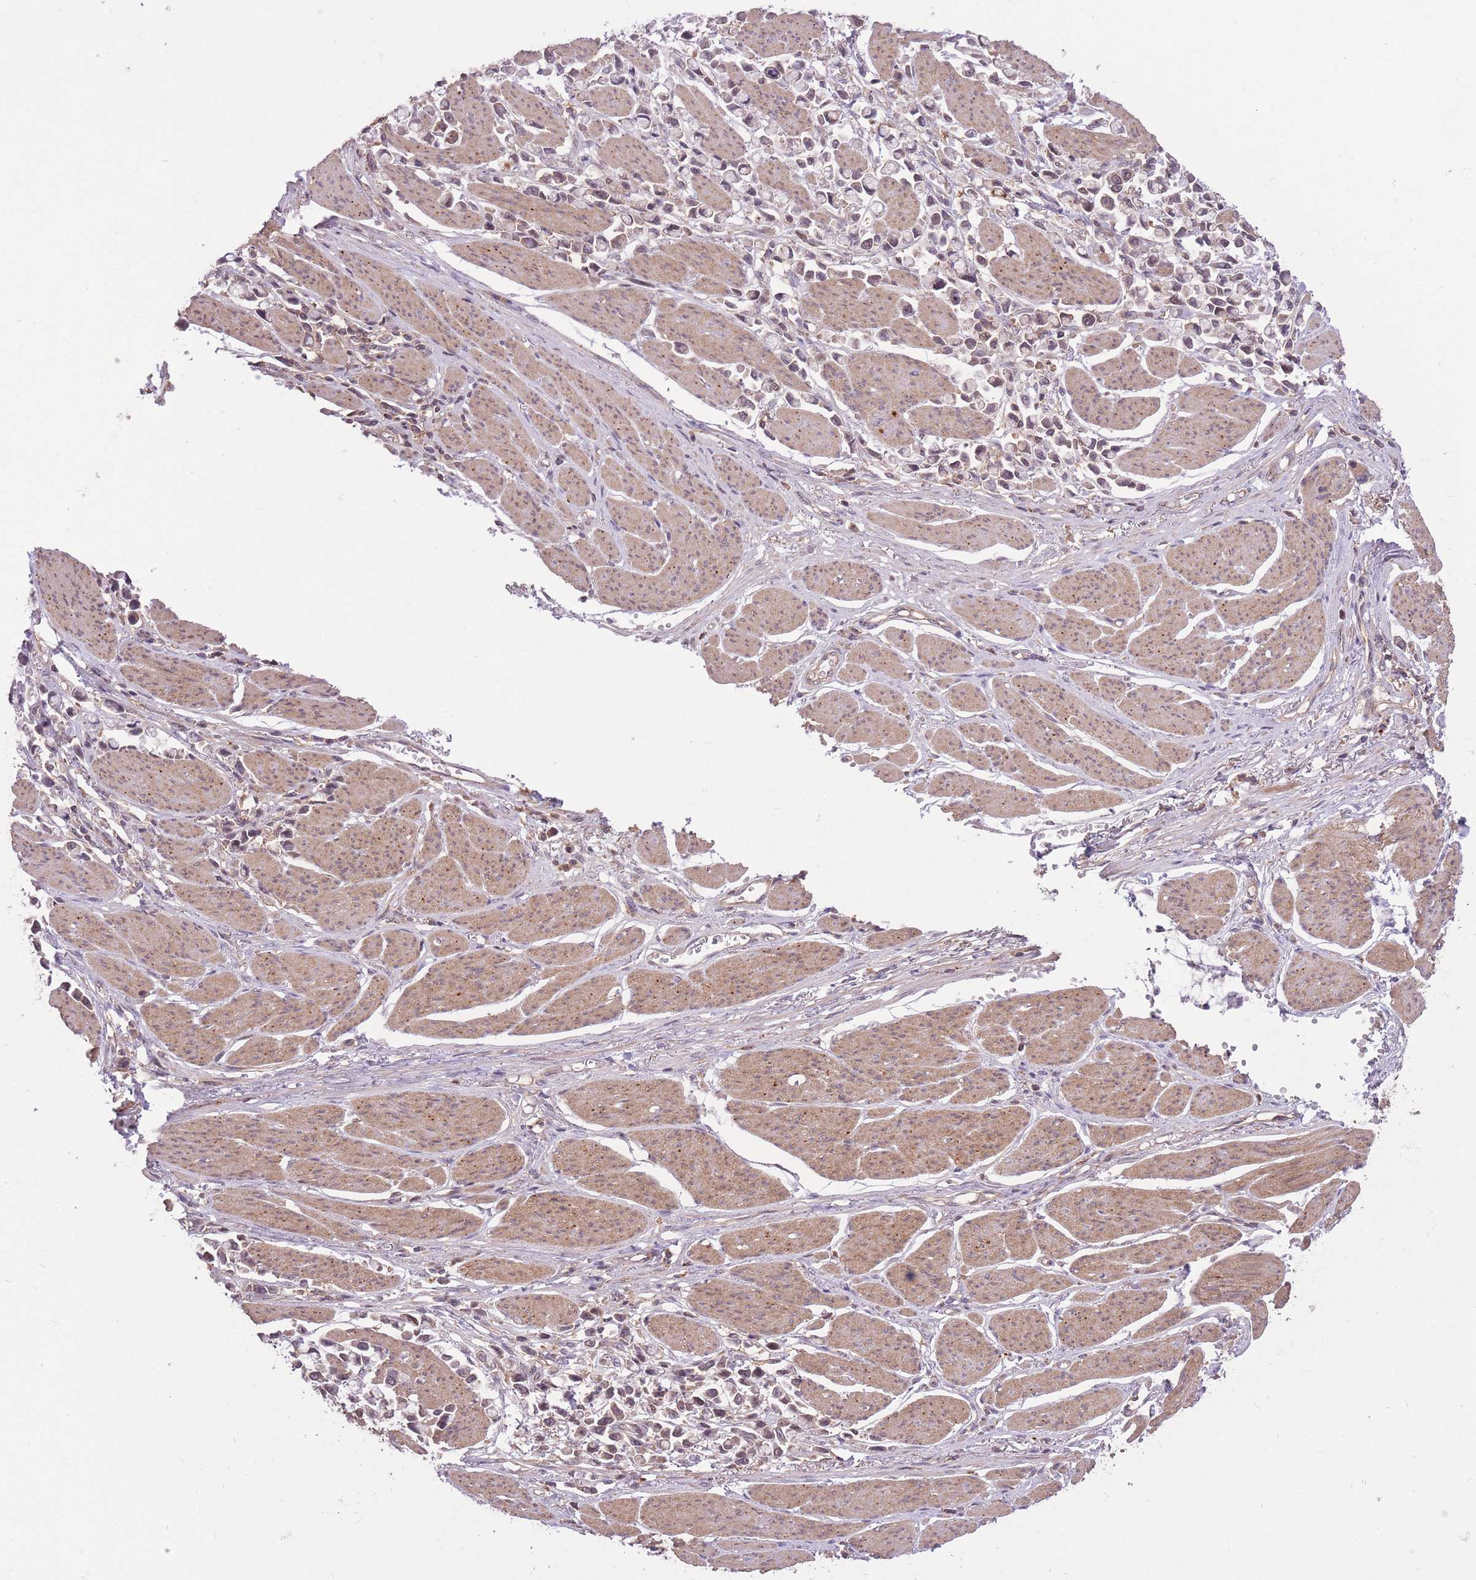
{"staining": {"intensity": "weak", "quantity": "25%-75%", "location": "cytoplasmic/membranous,nuclear"}, "tissue": "stomach cancer", "cell_type": "Tumor cells", "image_type": "cancer", "snomed": [{"axis": "morphology", "description": "Adenocarcinoma, NOS"}, {"axis": "topography", "description": "Stomach"}], "caption": "A high-resolution image shows immunohistochemistry staining of stomach adenocarcinoma, which displays weak cytoplasmic/membranous and nuclear staining in about 25%-75% of tumor cells. (DAB (3,3'-diaminobenzidine) IHC with brightfield microscopy, high magnification).", "gene": "POLR3F", "patient": {"sex": "female", "age": 81}}